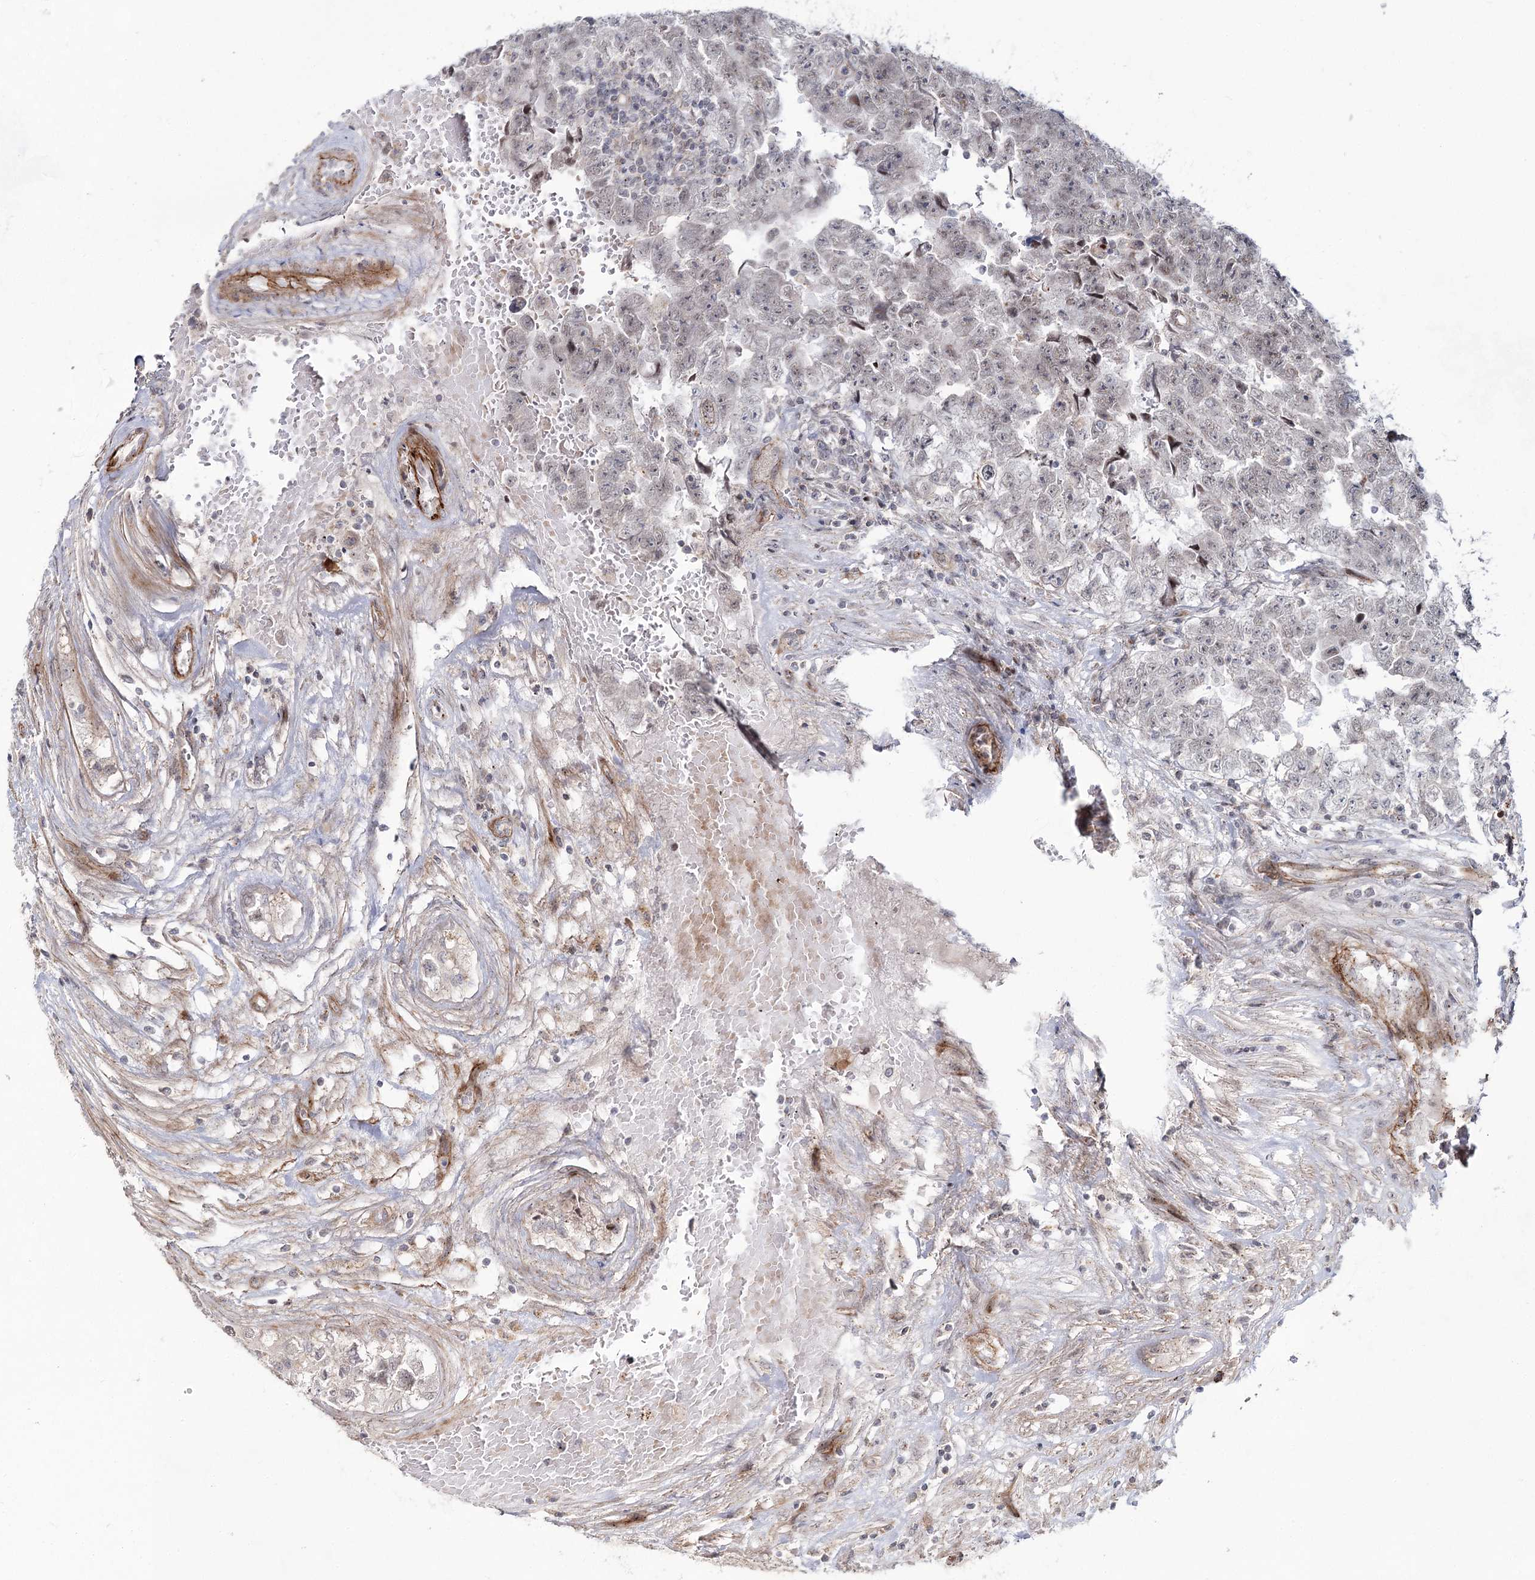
{"staining": {"intensity": "negative", "quantity": "none", "location": "none"}, "tissue": "testis cancer", "cell_type": "Tumor cells", "image_type": "cancer", "snomed": [{"axis": "morphology", "description": "Carcinoma, Embryonal, NOS"}, {"axis": "topography", "description": "Testis"}], "caption": "This image is of testis cancer (embryonal carcinoma) stained with immunohistochemistry (IHC) to label a protein in brown with the nuclei are counter-stained blue. There is no staining in tumor cells. (DAB (3,3'-diaminobenzidine) immunohistochemistry (IHC), high magnification).", "gene": "ATL2", "patient": {"sex": "male", "age": 25}}